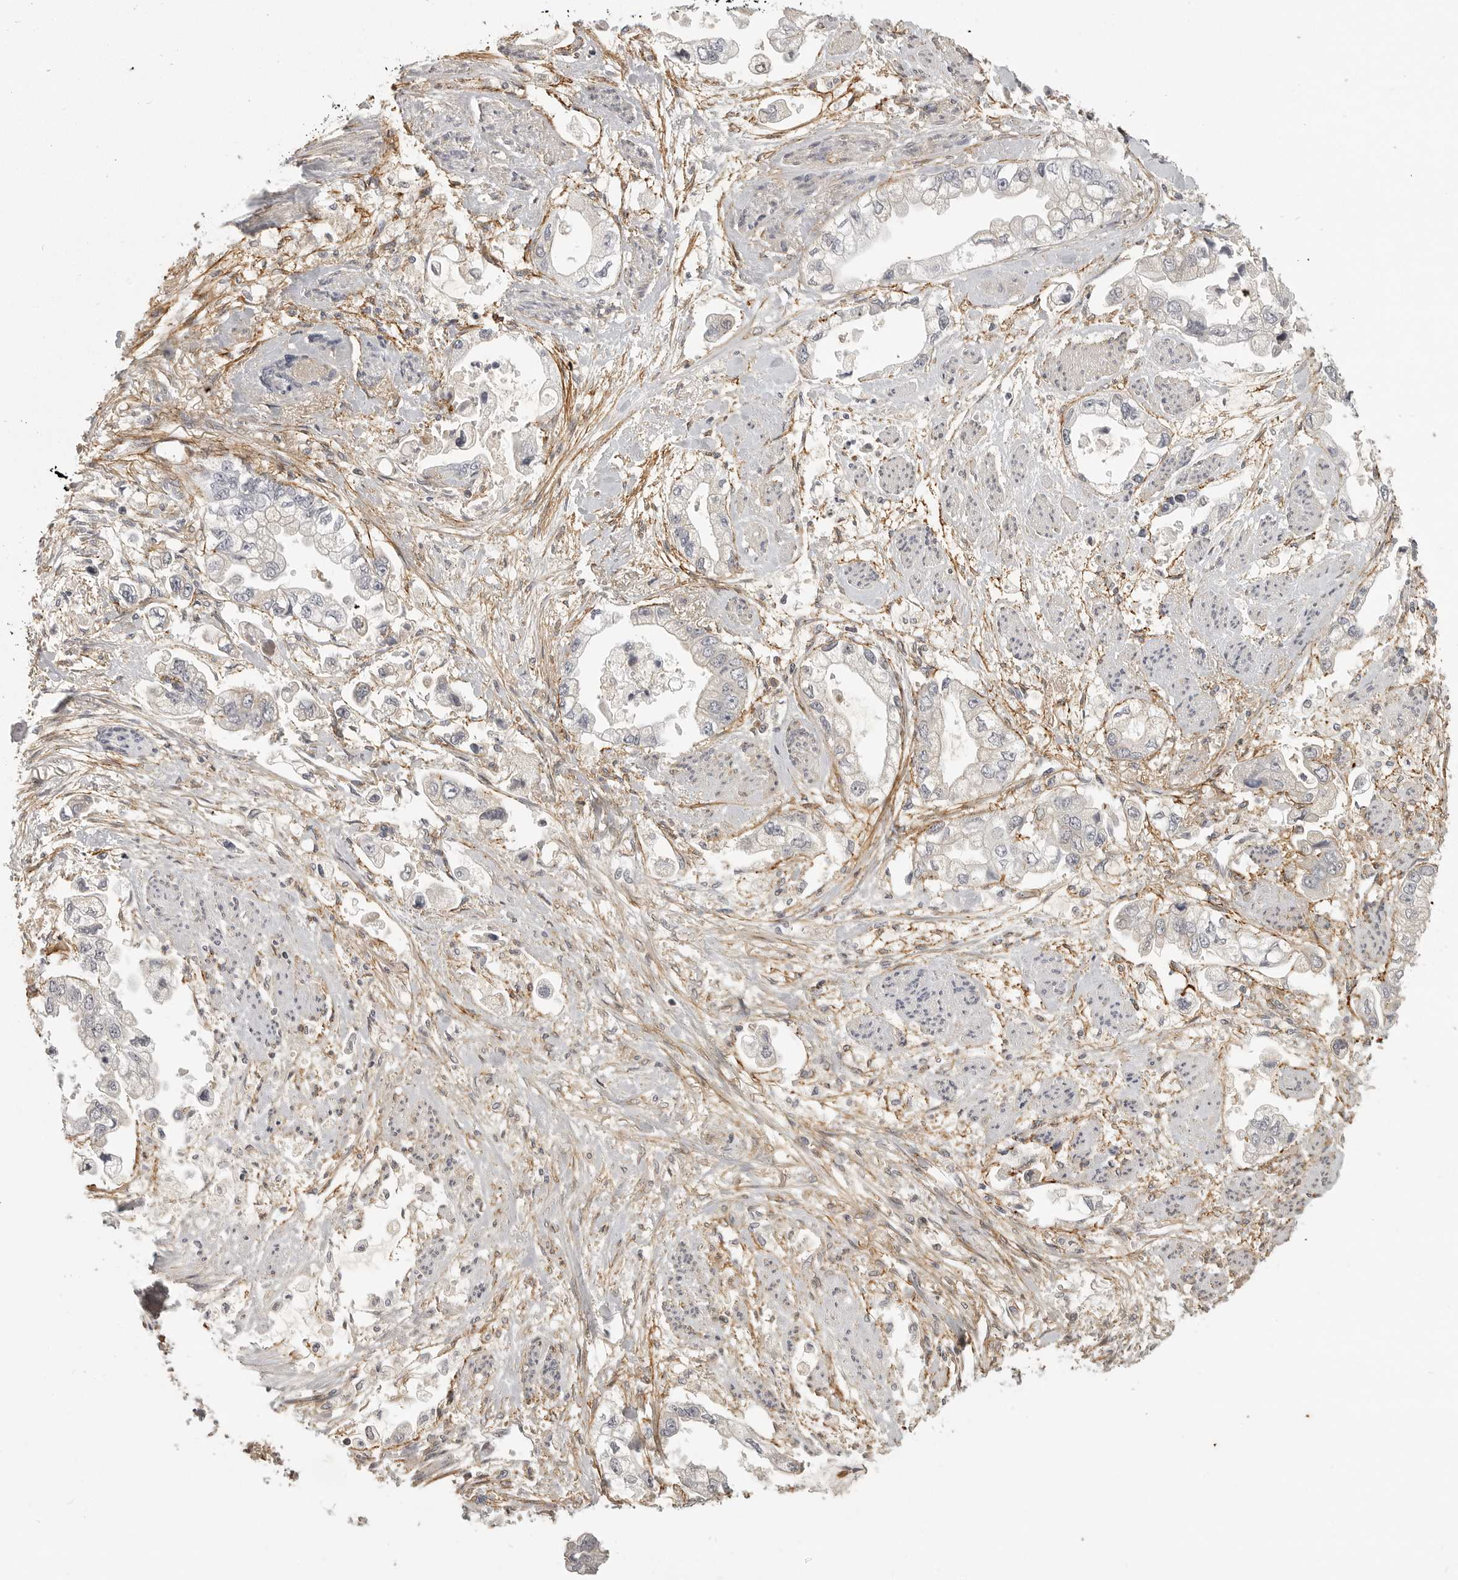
{"staining": {"intensity": "negative", "quantity": "none", "location": "none"}, "tissue": "stomach cancer", "cell_type": "Tumor cells", "image_type": "cancer", "snomed": [{"axis": "morphology", "description": "Adenocarcinoma, NOS"}, {"axis": "topography", "description": "Stomach"}], "caption": "Immunohistochemistry (IHC) image of human stomach cancer (adenocarcinoma) stained for a protein (brown), which exhibits no positivity in tumor cells.", "gene": "UROD", "patient": {"sex": "male", "age": 62}}